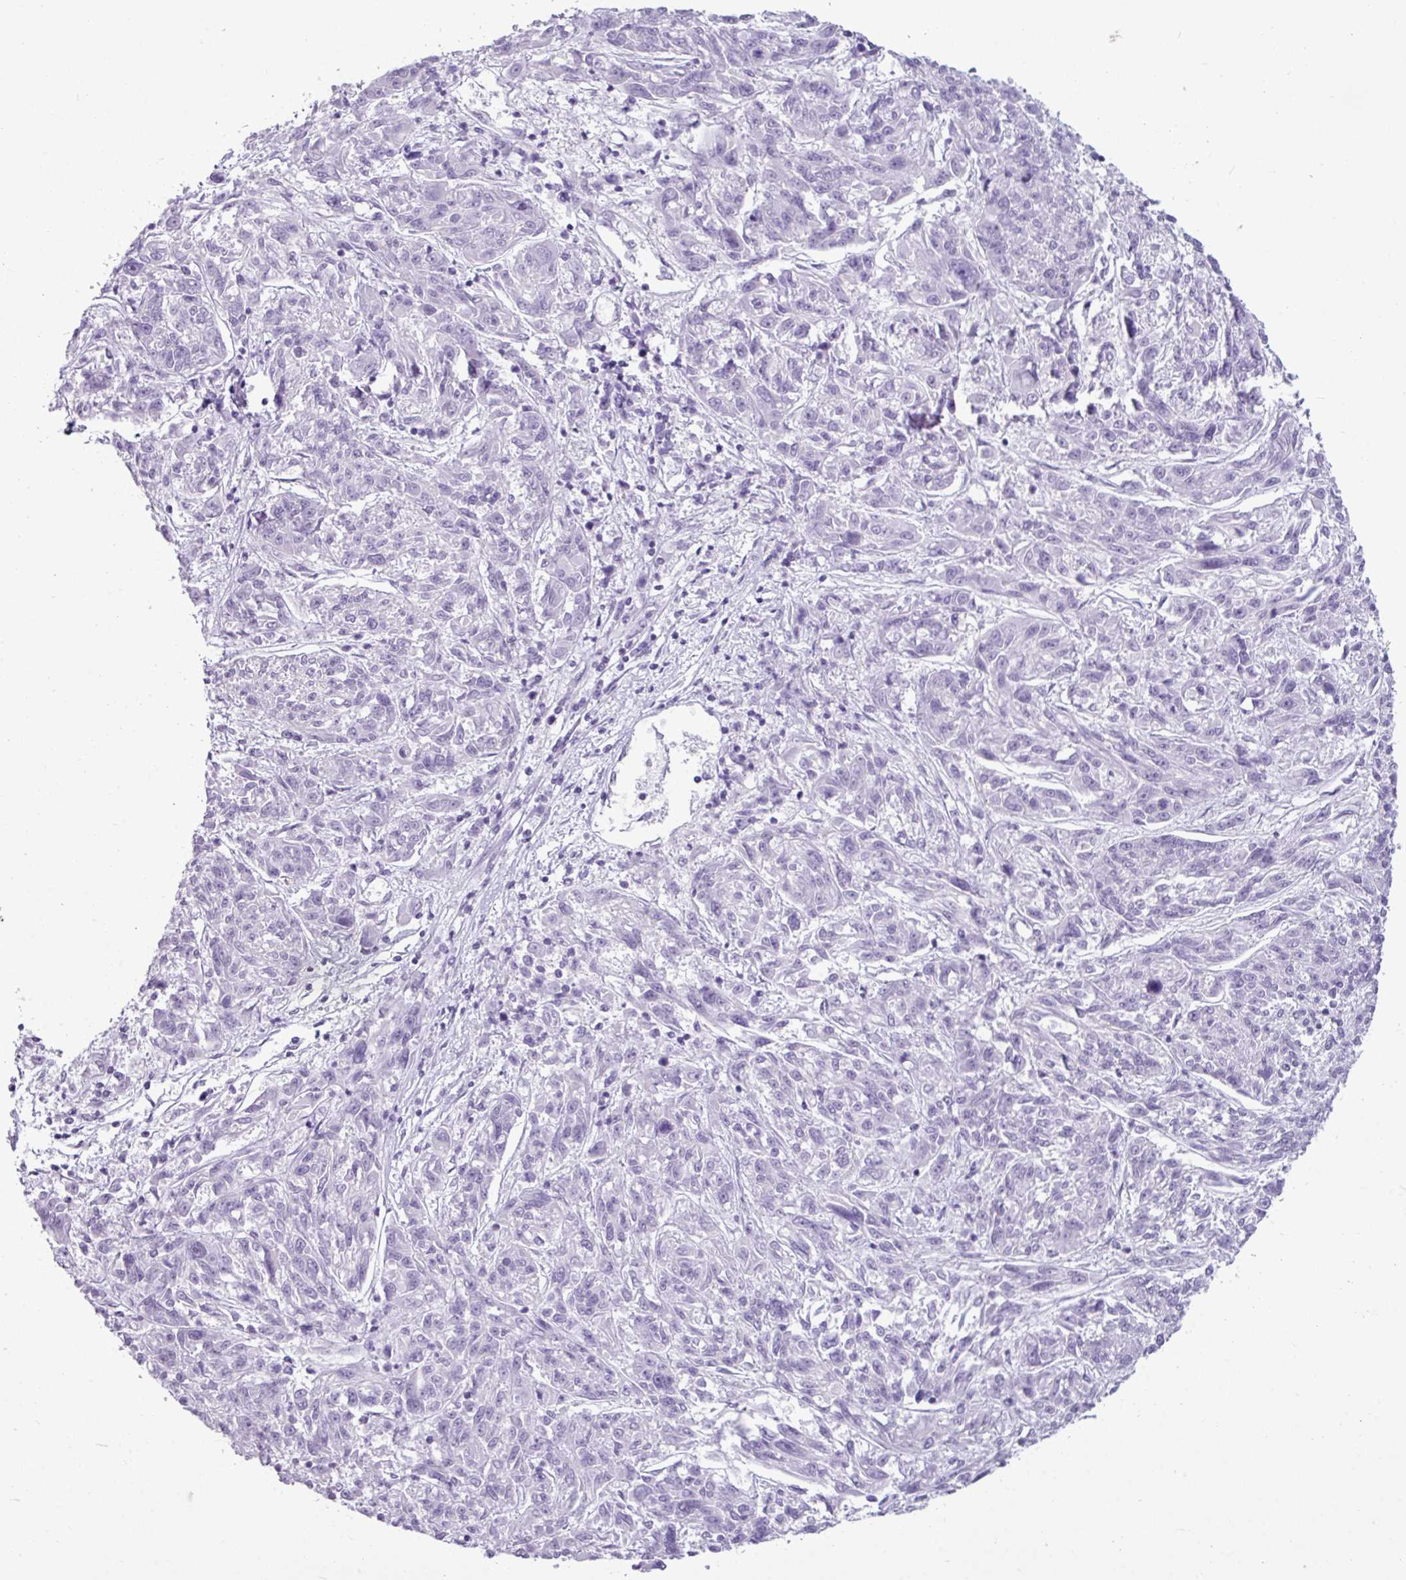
{"staining": {"intensity": "negative", "quantity": "none", "location": "none"}, "tissue": "melanoma", "cell_type": "Tumor cells", "image_type": "cancer", "snomed": [{"axis": "morphology", "description": "Malignant melanoma, NOS"}, {"axis": "topography", "description": "Skin"}], "caption": "Malignant melanoma was stained to show a protein in brown. There is no significant positivity in tumor cells. (DAB (3,3'-diaminobenzidine) immunohistochemistry with hematoxylin counter stain).", "gene": "AMY2A", "patient": {"sex": "male", "age": 53}}